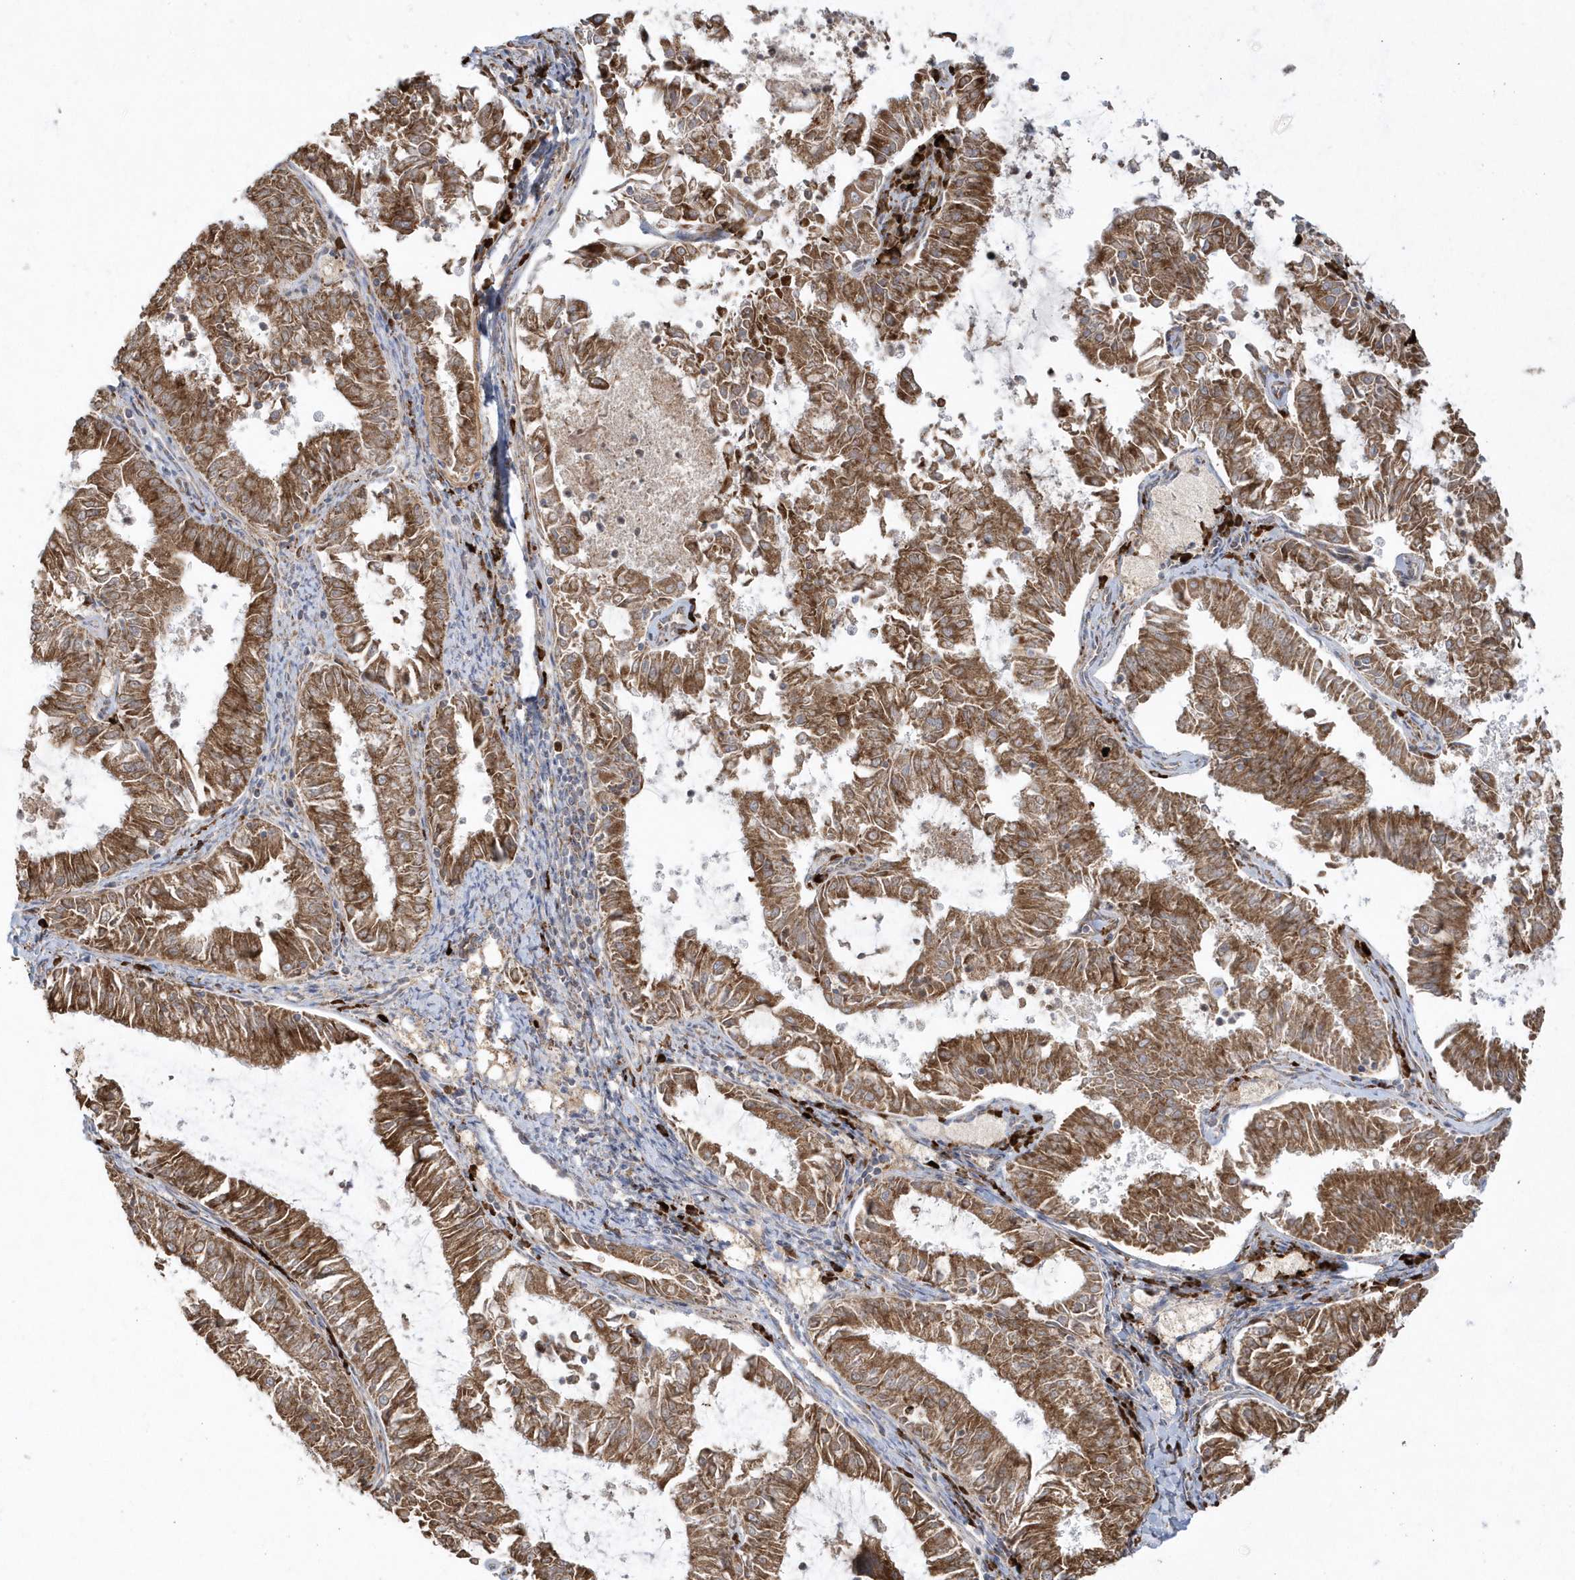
{"staining": {"intensity": "moderate", "quantity": ">75%", "location": "cytoplasmic/membranous"}, "tissue": "endometrial cancer", "cell_type": "Tumor cells", "image_type": "cancer", "snomed": [{"axis": "morphology", "description": "Adenocarcinoma, NOS"}, {"axis": "topography", "description": "Endometrium"}], "caption": "About >75% of tumor cells in endometrial adenocarcinoma demonstrate moderate cytoplasmic/membranous protein staining as visualized by brown immunohistochemical staining.", "gene": "SH3BP2", "patient": {"sex": "female", "age": 57}}